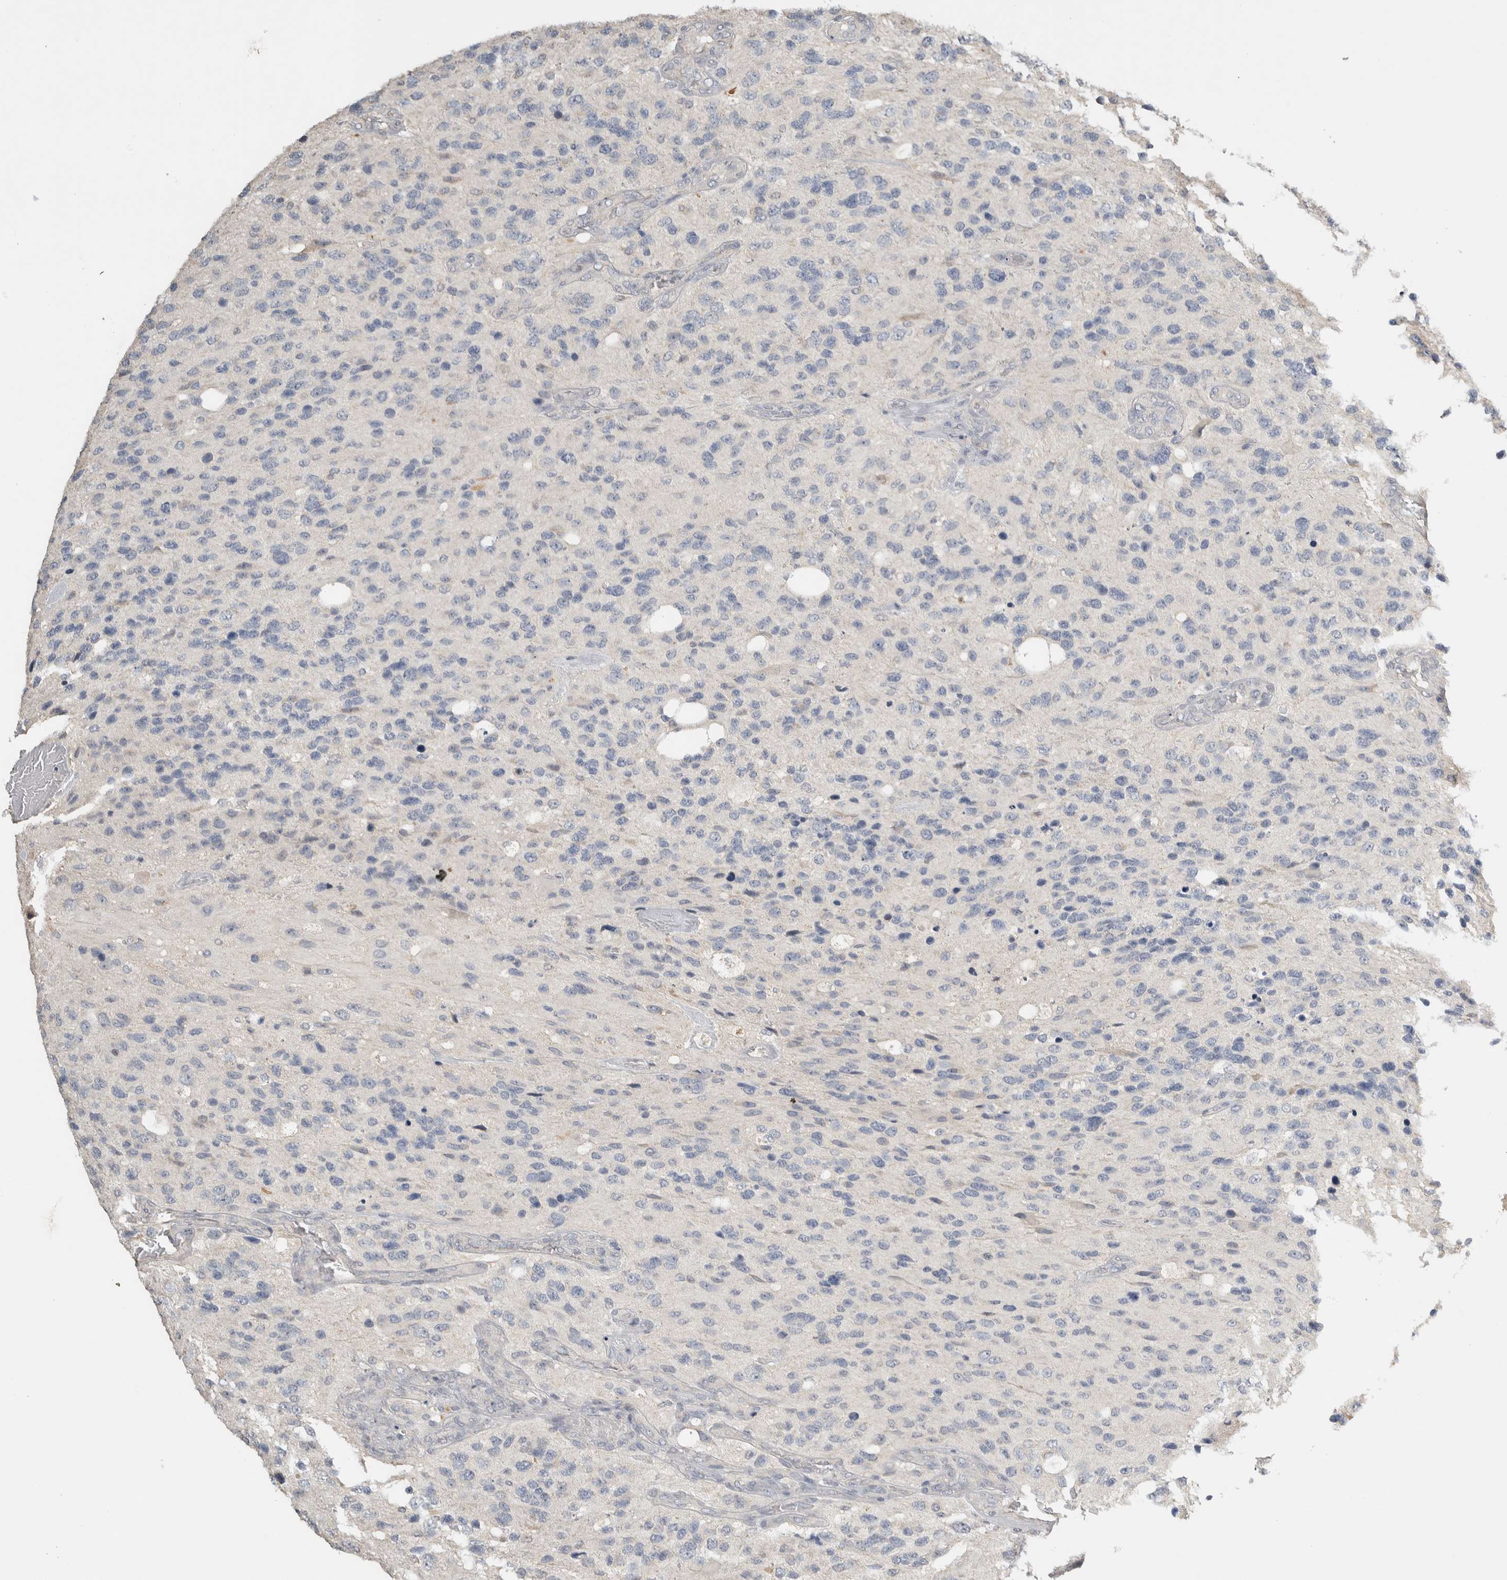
{"staining": {"intensity": "negative", "quantity": "none", "location": "none"}, "tissue": "glioma", "cell_type": "Tumor cells", "image_type": "cancer", "snomed": [{"axis": "morphology", "description": "Glioma, malignant, High grade"}, {"axis": "topography", "description": "Brain"}], "caption": "An IHC histopathology image of malignant high-grade glioma is shown. There is no staining in tumor cells of malignant high-grade glioma. (DAB (3,3'-diaminobenzidine) immunohistochemistry (IHC) with hematoxylin counter stain).", "gene": "EIF3H", "patient": {"sex": "female", "age": 58}}